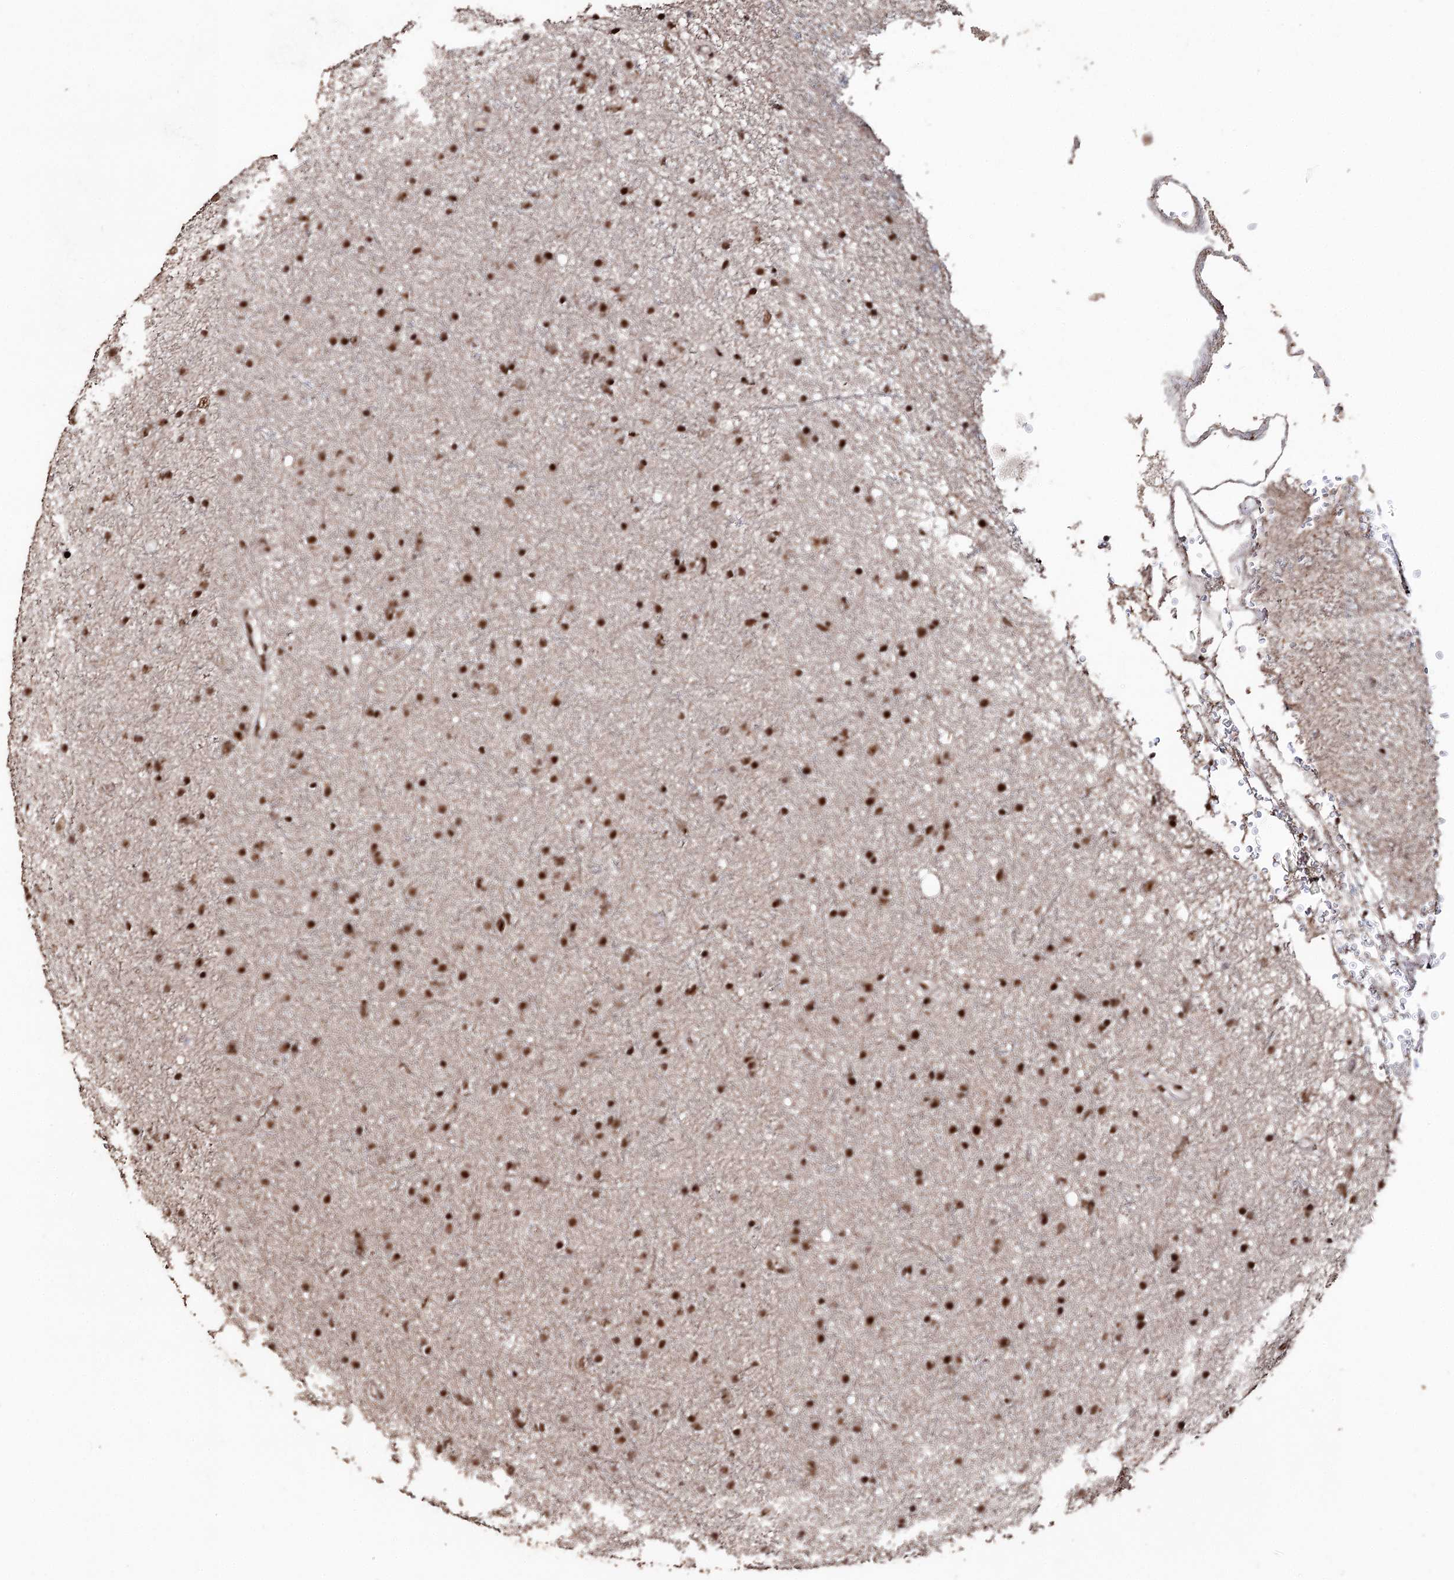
{"staining": {"intensity": "strong", "quantity": ">75%", "location": "nuclear"}, "tissue": "glioma", "cell_type": "Tumor cells", "image_type": "cancer", "snomed": [{"axis": "morphology", "description": "Glioma, malignant, Low grade"}, {"axis": "topography", "description": "Cerebral cortex"}], "caption": "Human low-grade glioma (malignant) stained for a protein (brown) exhibits strong nuclear positive staining in about >75% of tumor cells.", "gene": "U2SURP", "patient": {"sex": "female", "age": 39}}